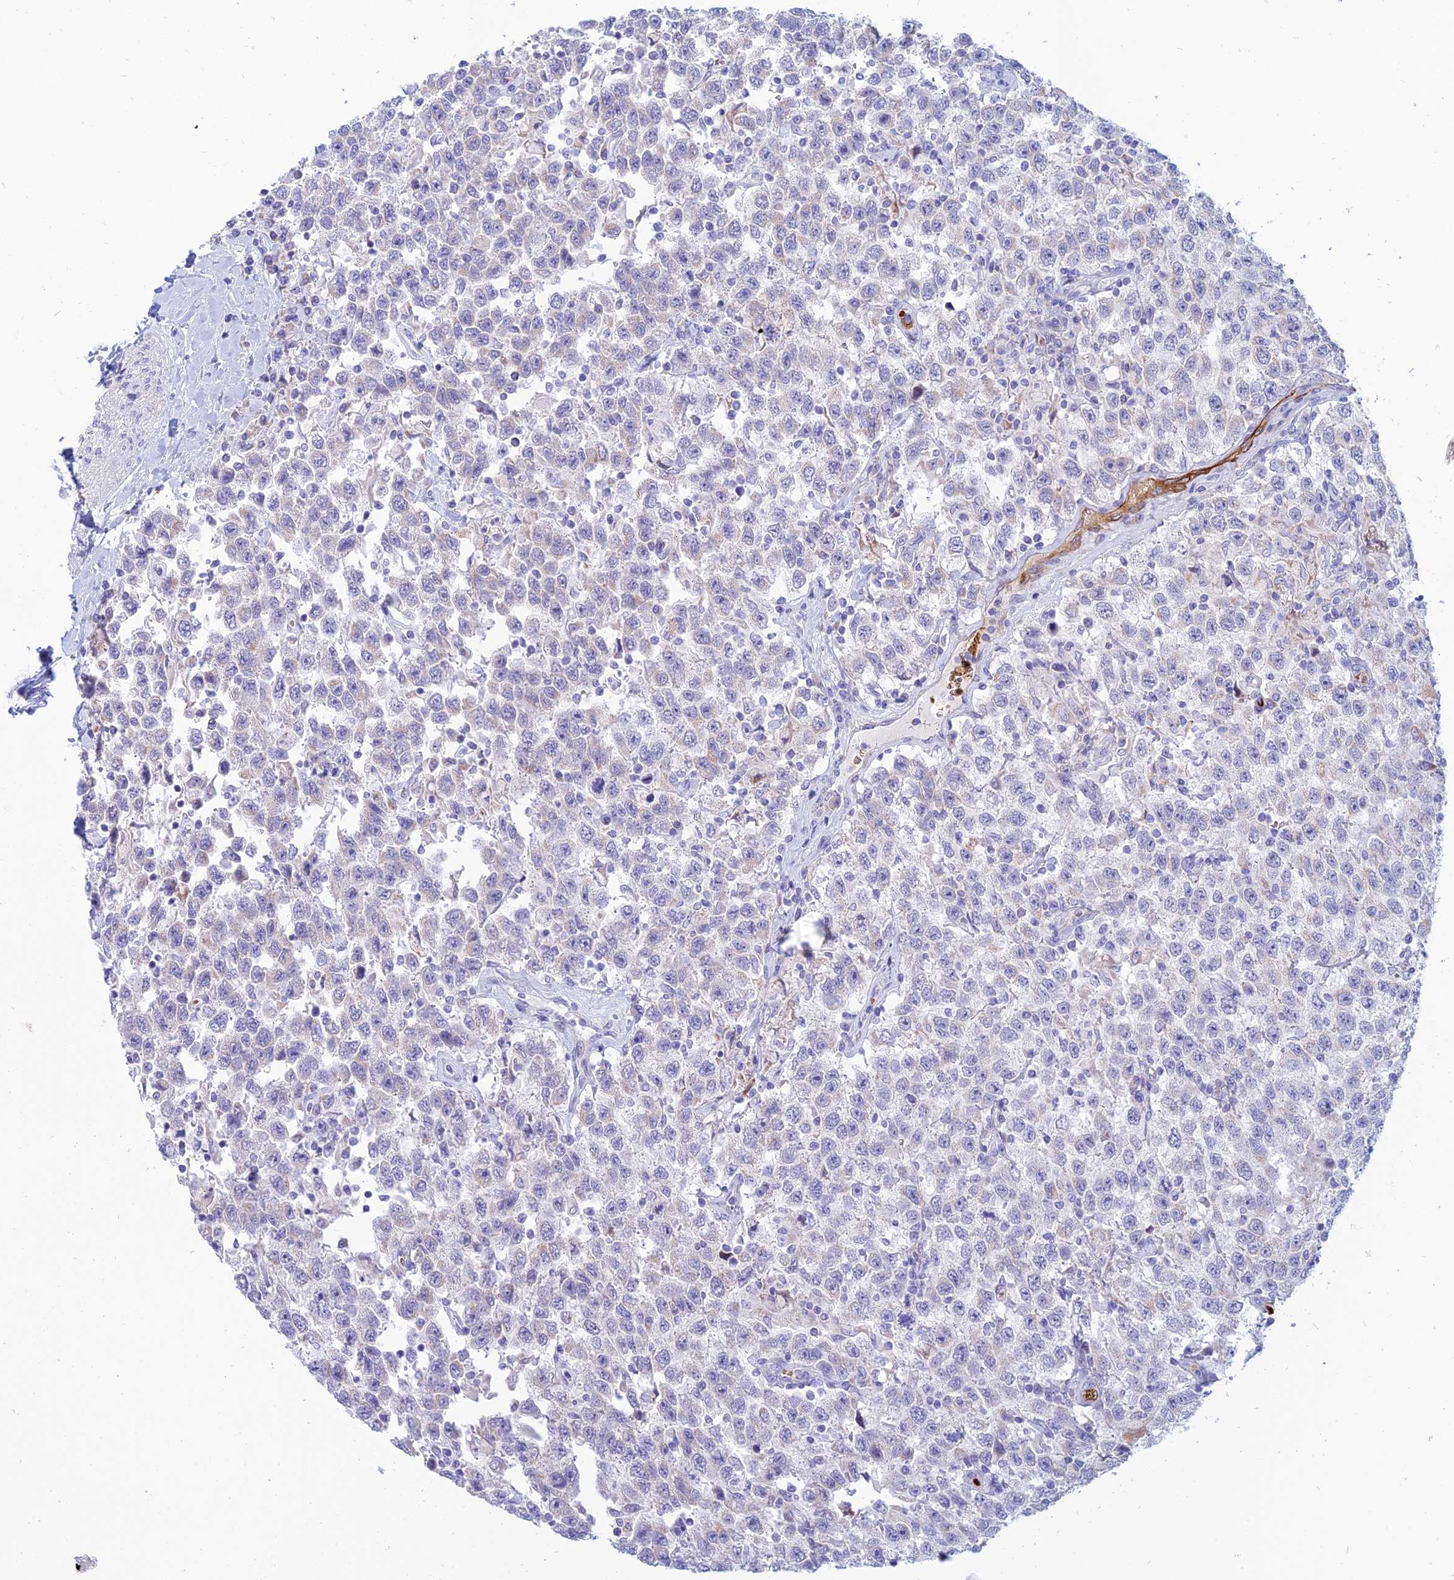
{"staining": {"intensity": "negative", "quantity": "none", "location": "none"}, "tissue": "testis cancer", "cell_type": "Tumor cells", "image_type": "cancer", "snomed": [{"axis": "morphology", "description": "Seminoma, NOS"}, {"axis": "topography", "description": "Testis"}], "caption": "Immunohistochemistry (IHC) micrograph of human testis cancer (seminoma) stained for a protein (brown), which demonstrates no expression in tumor cells.", "gene": "HHAT", "patient": {"sex": "male", "age": 41}}